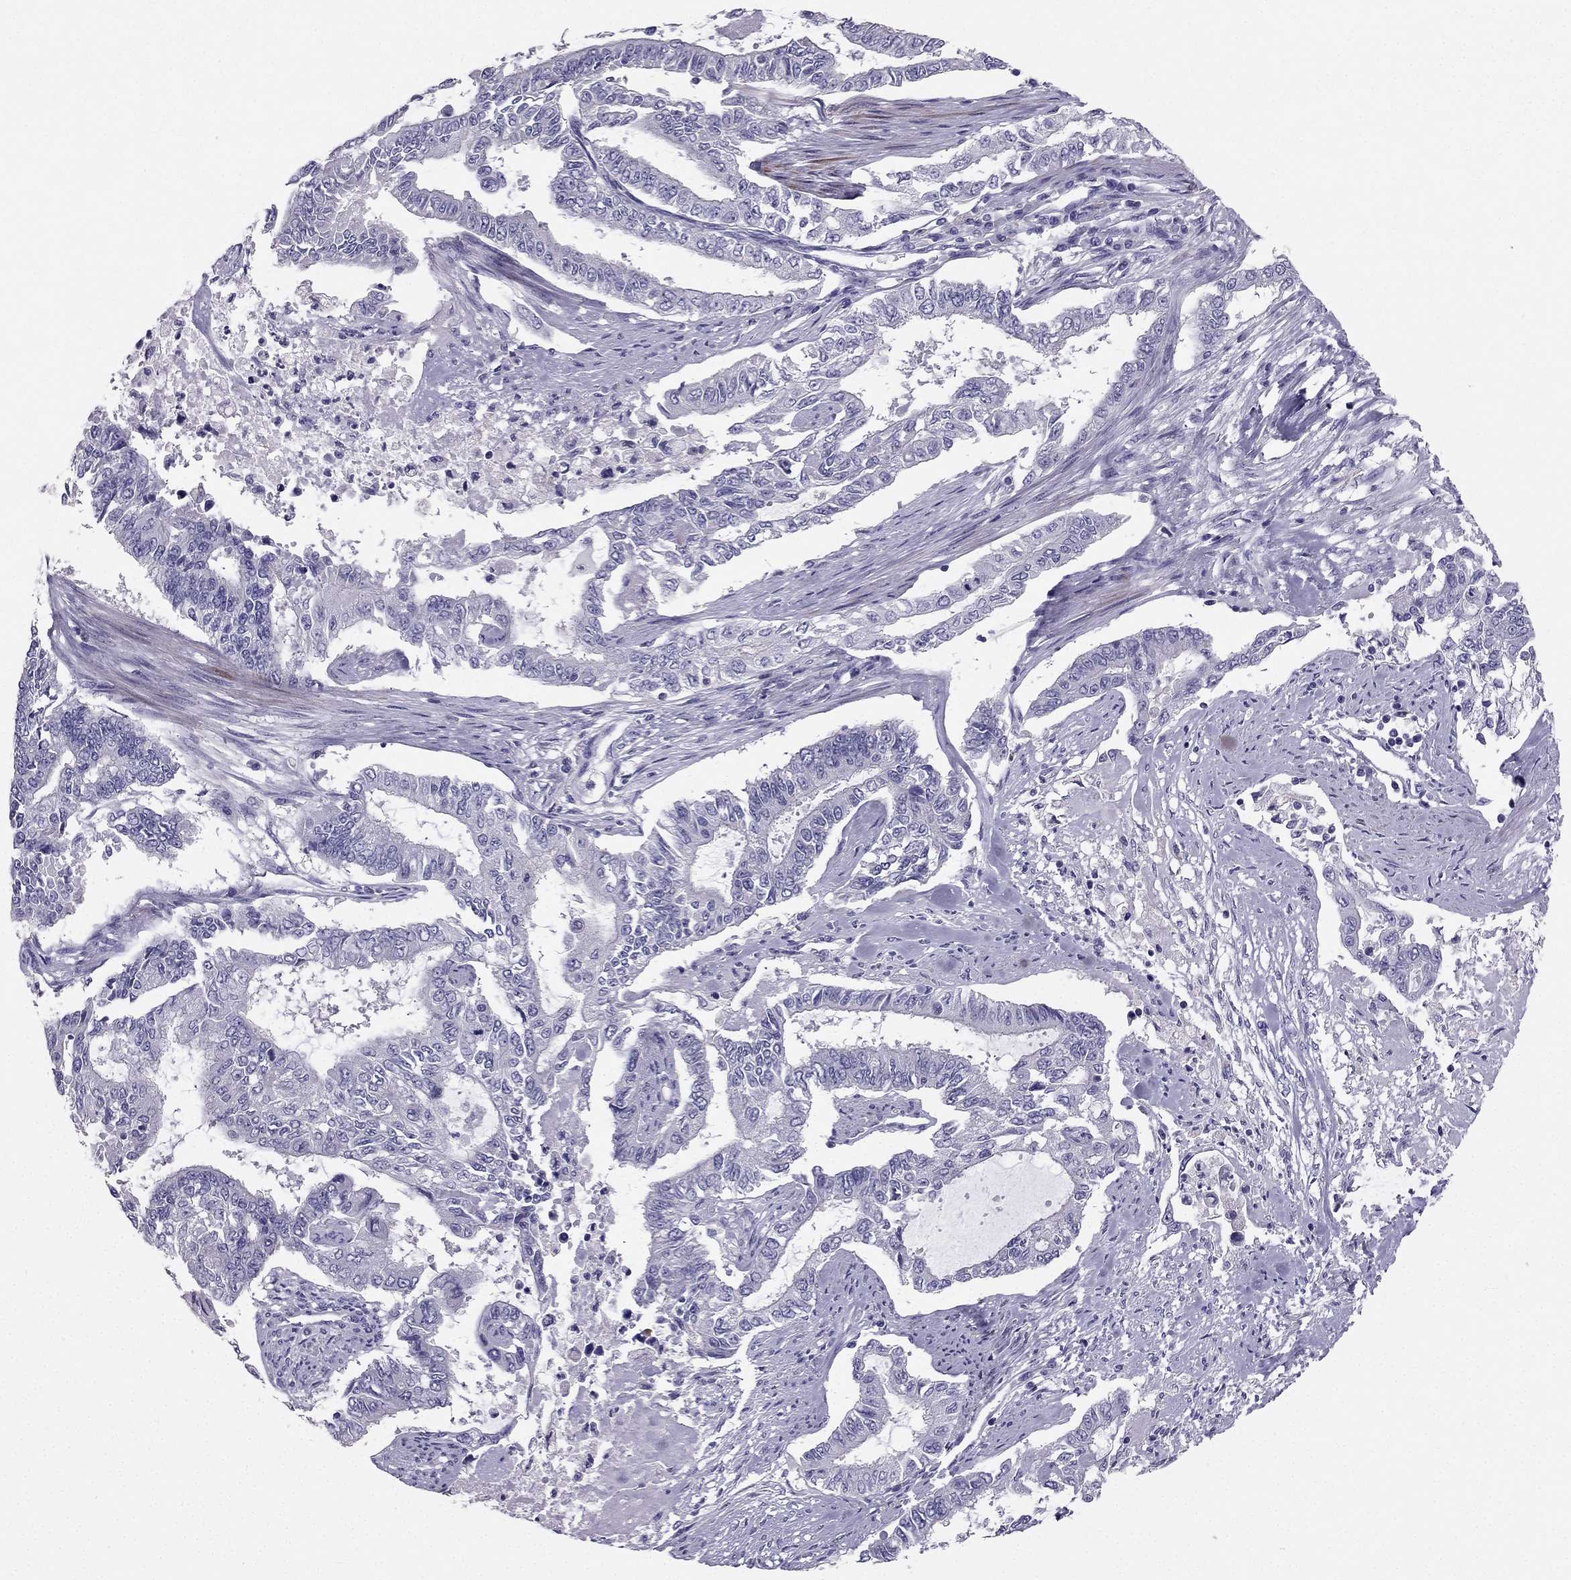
{"staining": {"intensity": "negative", "quantity": "none", "location": "none"}, "tissue": "endometrial cancer", "cell_type": "Tumor cells", "image_type": "cancer", "snomed": [{"axis": "morphology", "description": "Adenocarcinoma, NOS"}, {"axis": "topography", "description": "Uterus"}], "caption": "Endometrial cancer was stained to show a protein in brown. There is no significant staining in tumor cells.", "gene": "LMTK3", "patient": {"sex": "female", "age": 59}}